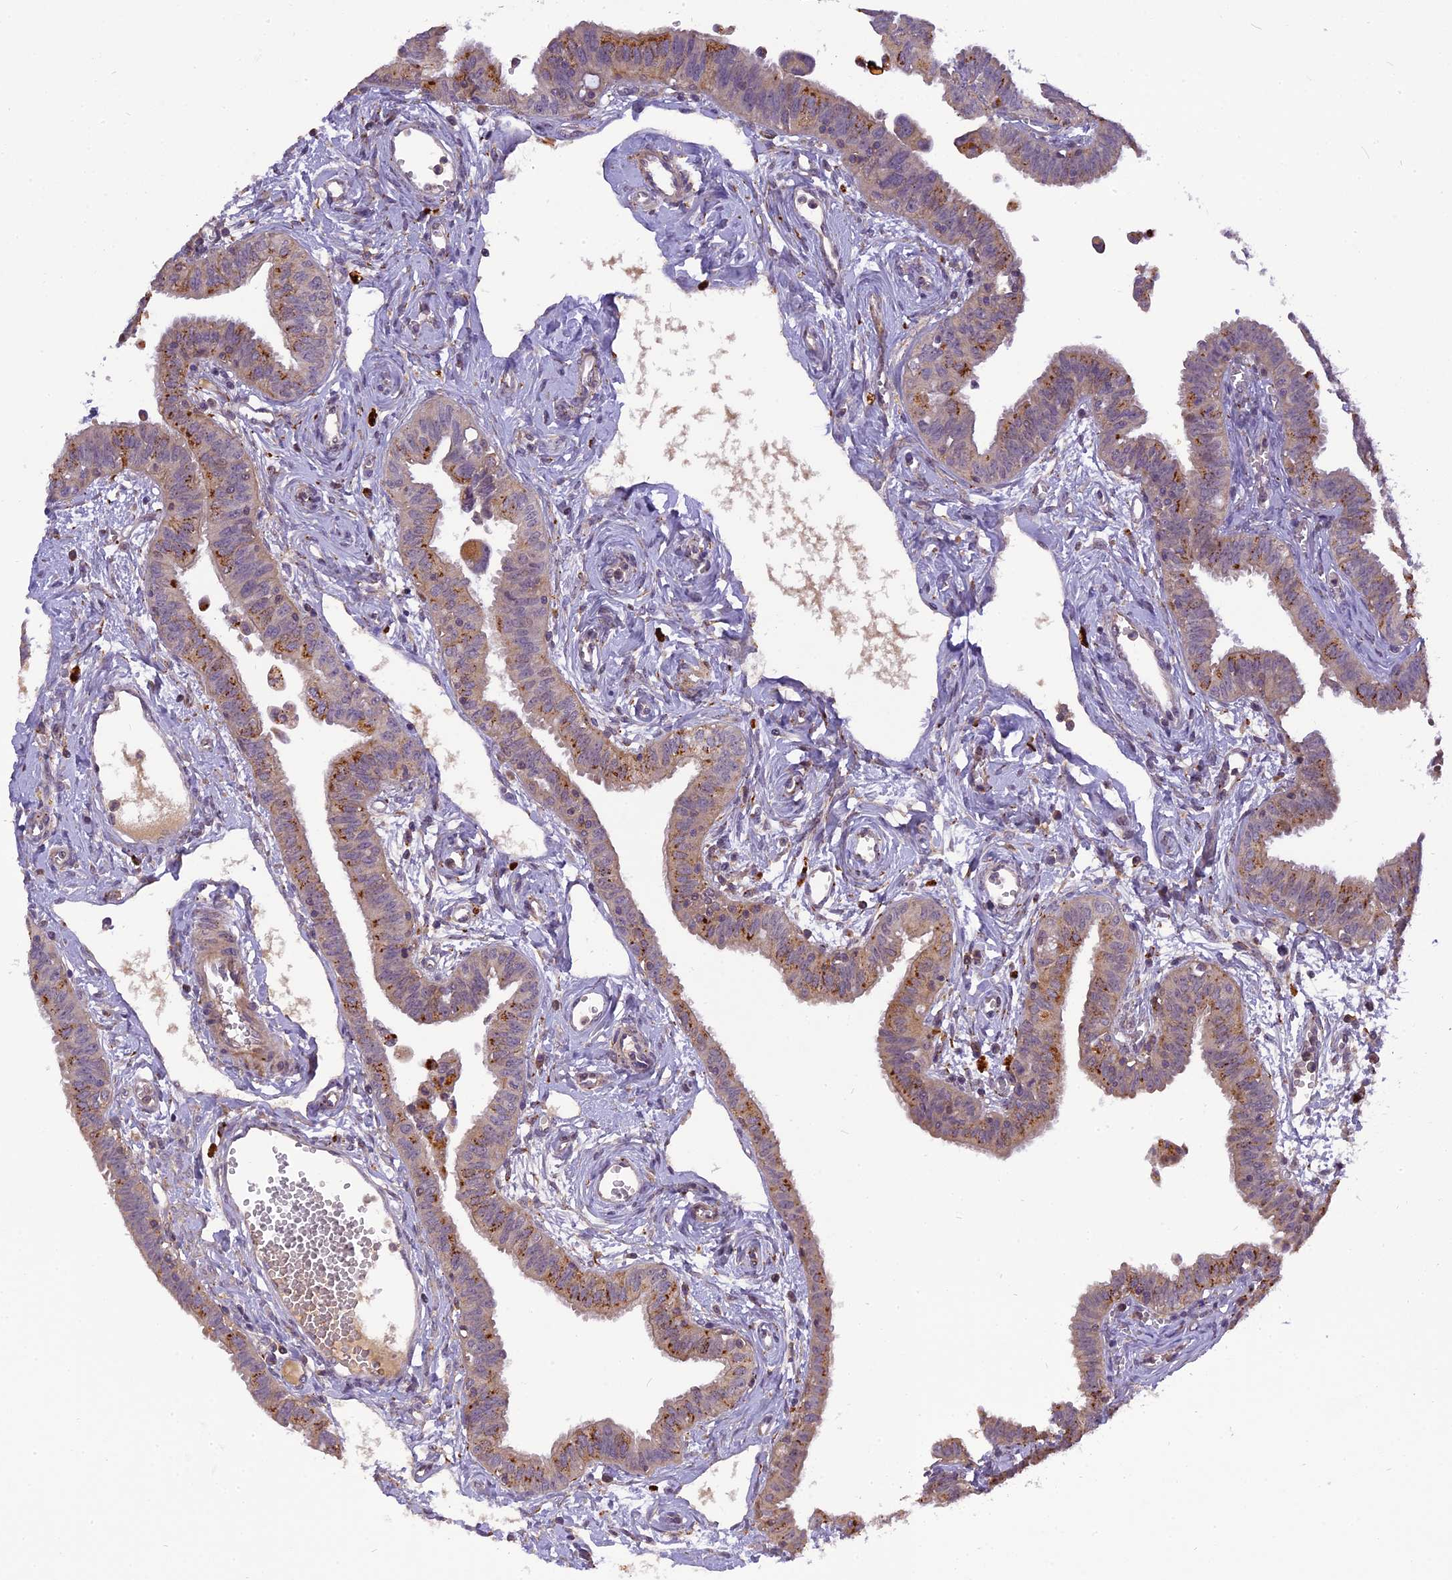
{"staining": {"intensity": "moderate", "quantity": "25%-75%", "location": "cytoplasmic/membranous"}, "tissue": "fallopian tube", "cell_type": "Glandular cells", "image_type": "normal", "snomed": [{"axis": "morphology", "description": "Normal tissue, NOS"}, {"axis": "morphology", "description": "Carcinoma, NOS"}, {"axis": "topography", "description": "Fallopian tube"}, {"axis": "topography", "description": "Ovary"}], "caption": "Protein staining of unremarkable fallopian tube reveals moderate cytoplasmic/membranous positivity in about 25%-75% of glandular cells. (Stains: DAB in brown, nuclei in blue, Microscopy: brightfield microscopy at high magnification).", "gene": "FNIP2", "patient": {"sex": "female", "age": 59}}